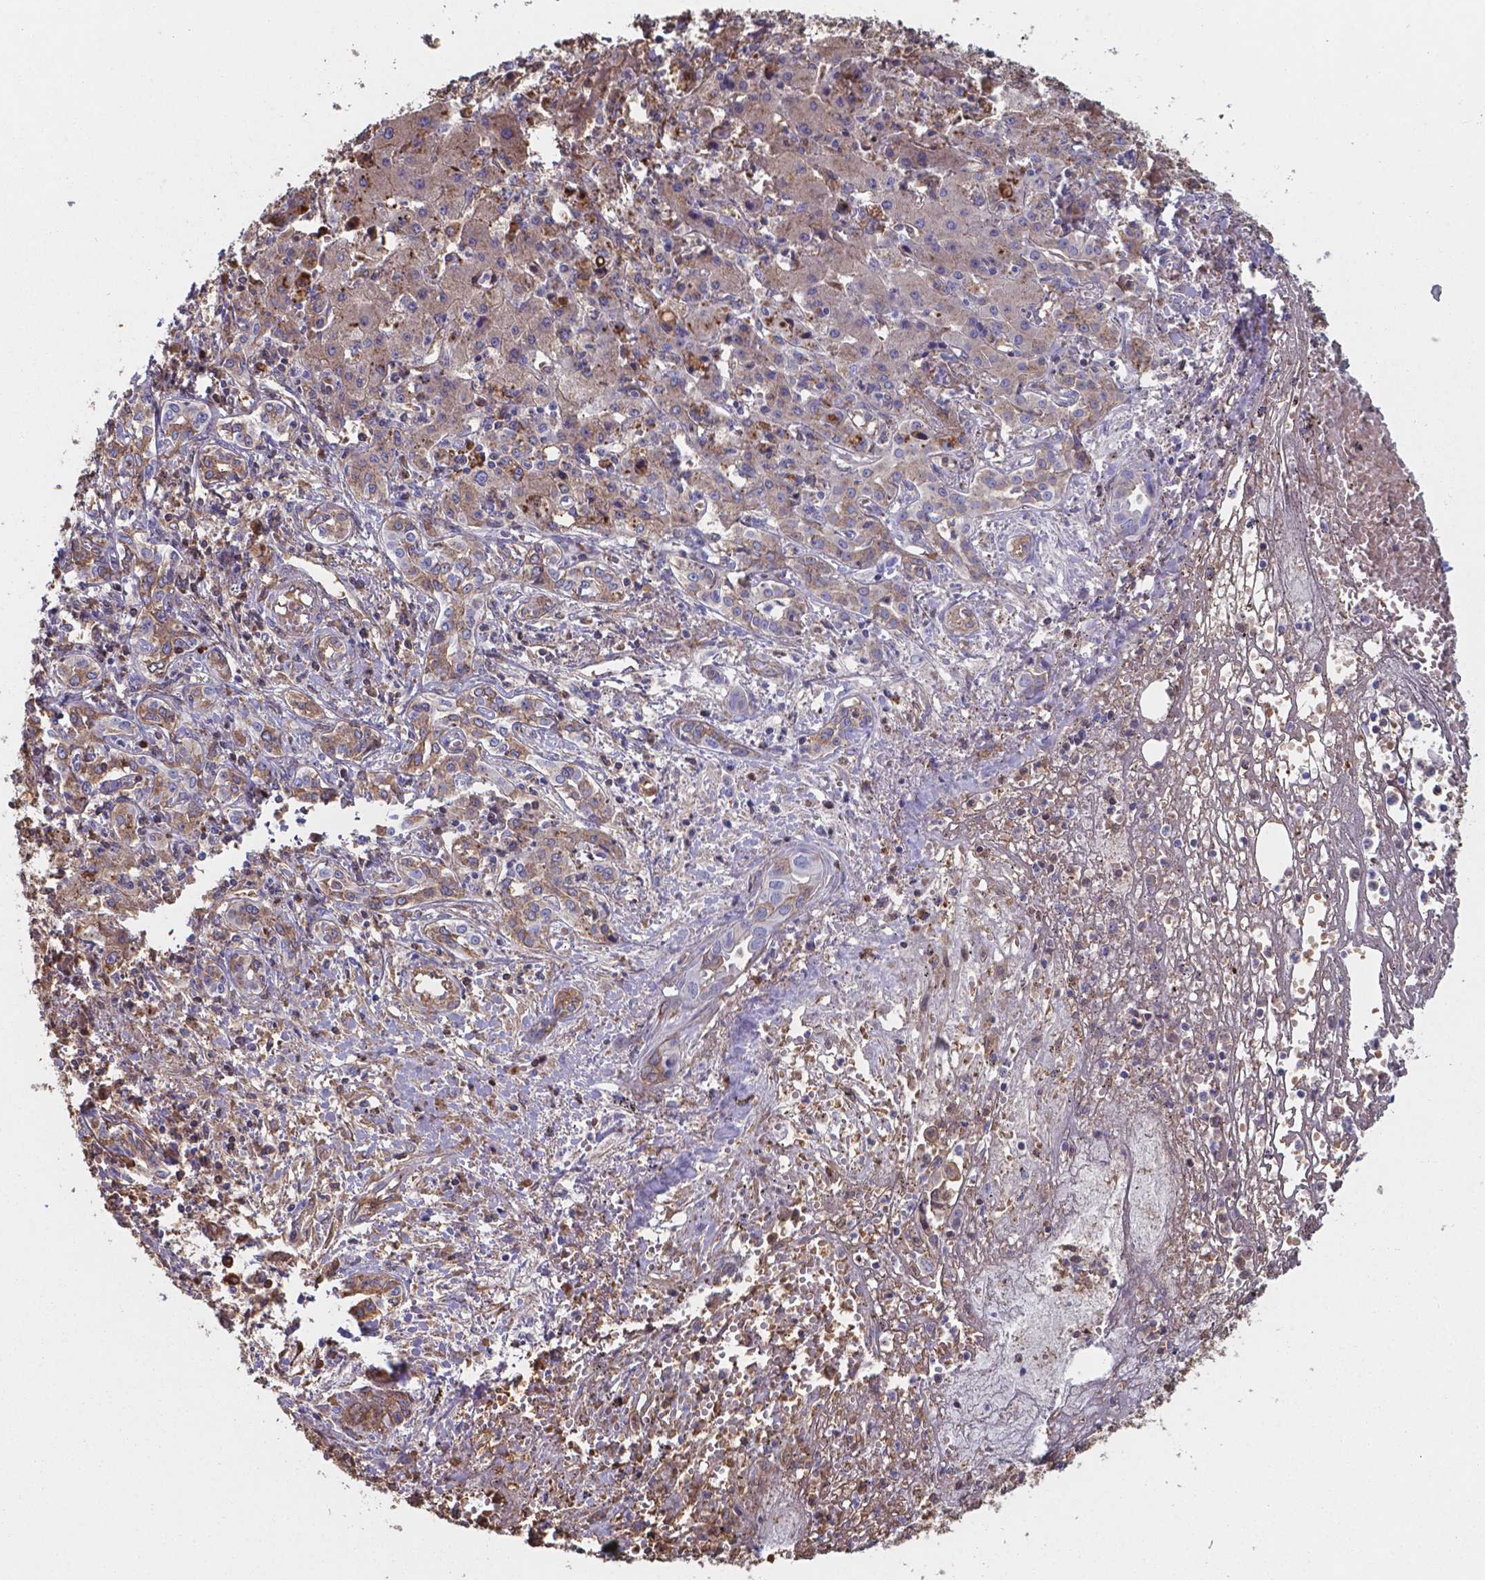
{"staining": {"intensity": "moderate", "quantity": ">75%", "location": "cytoplasmic/membranous"}, "tissue": "liver cancer", "cell_type": "Tumor cells", "image_type": "cancer", "snomed": [{"axis": "morphology", "description": "Cholangiocarcinoma"}, {"axis": "topography", "description": "Liver"}], "caption": "The micrograph shows a brown stain indicating the presence of a protein in the cytoplasmic/membranous of tumor cells in liver cancer.", "gene": "SERPINA1", "patient": {"sex": "female", "age": 64}}